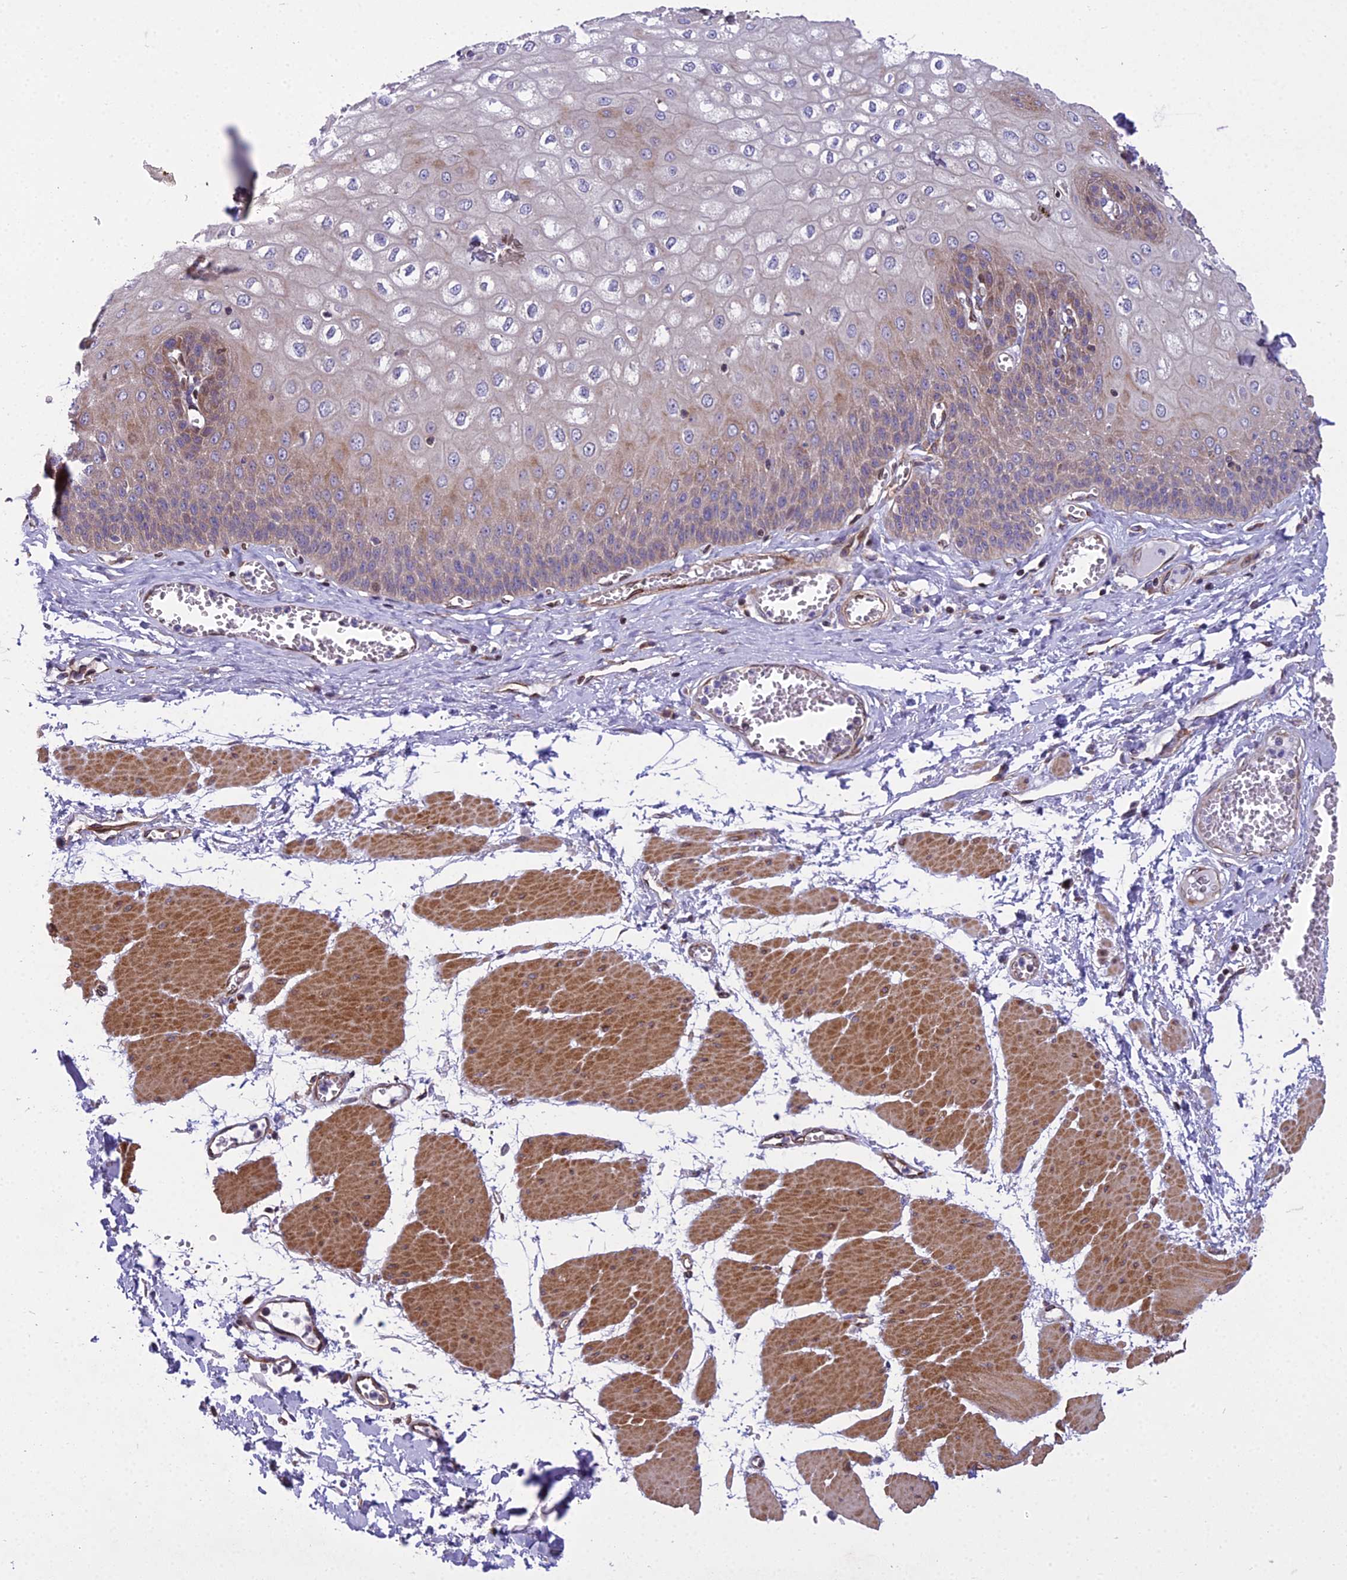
{"staining": {"intensity": "weak", "quantity": "25%-75%", "location": "cytoplasmic/membranous"}, "tissue": "esophagus", "cell_type": "Squamous epithelial cells", "image_type": "normal", "snomed": [{"axis": "morphology", "description": "Normal tissue, NOS"}, {"axis": "topography", "description": "Esophagus"}], "caption": "Immunohistochemical staining of unremarkable esophagus demonstrates weak cytoplasmic/membranous protein staining in approximately 25%-75% of squamous epithelial cells. (Brightfield microscopy of DAB IHC at high magnification).", "gene": "GIMAP1", "patient": {"sex": "male", "age": 60}}